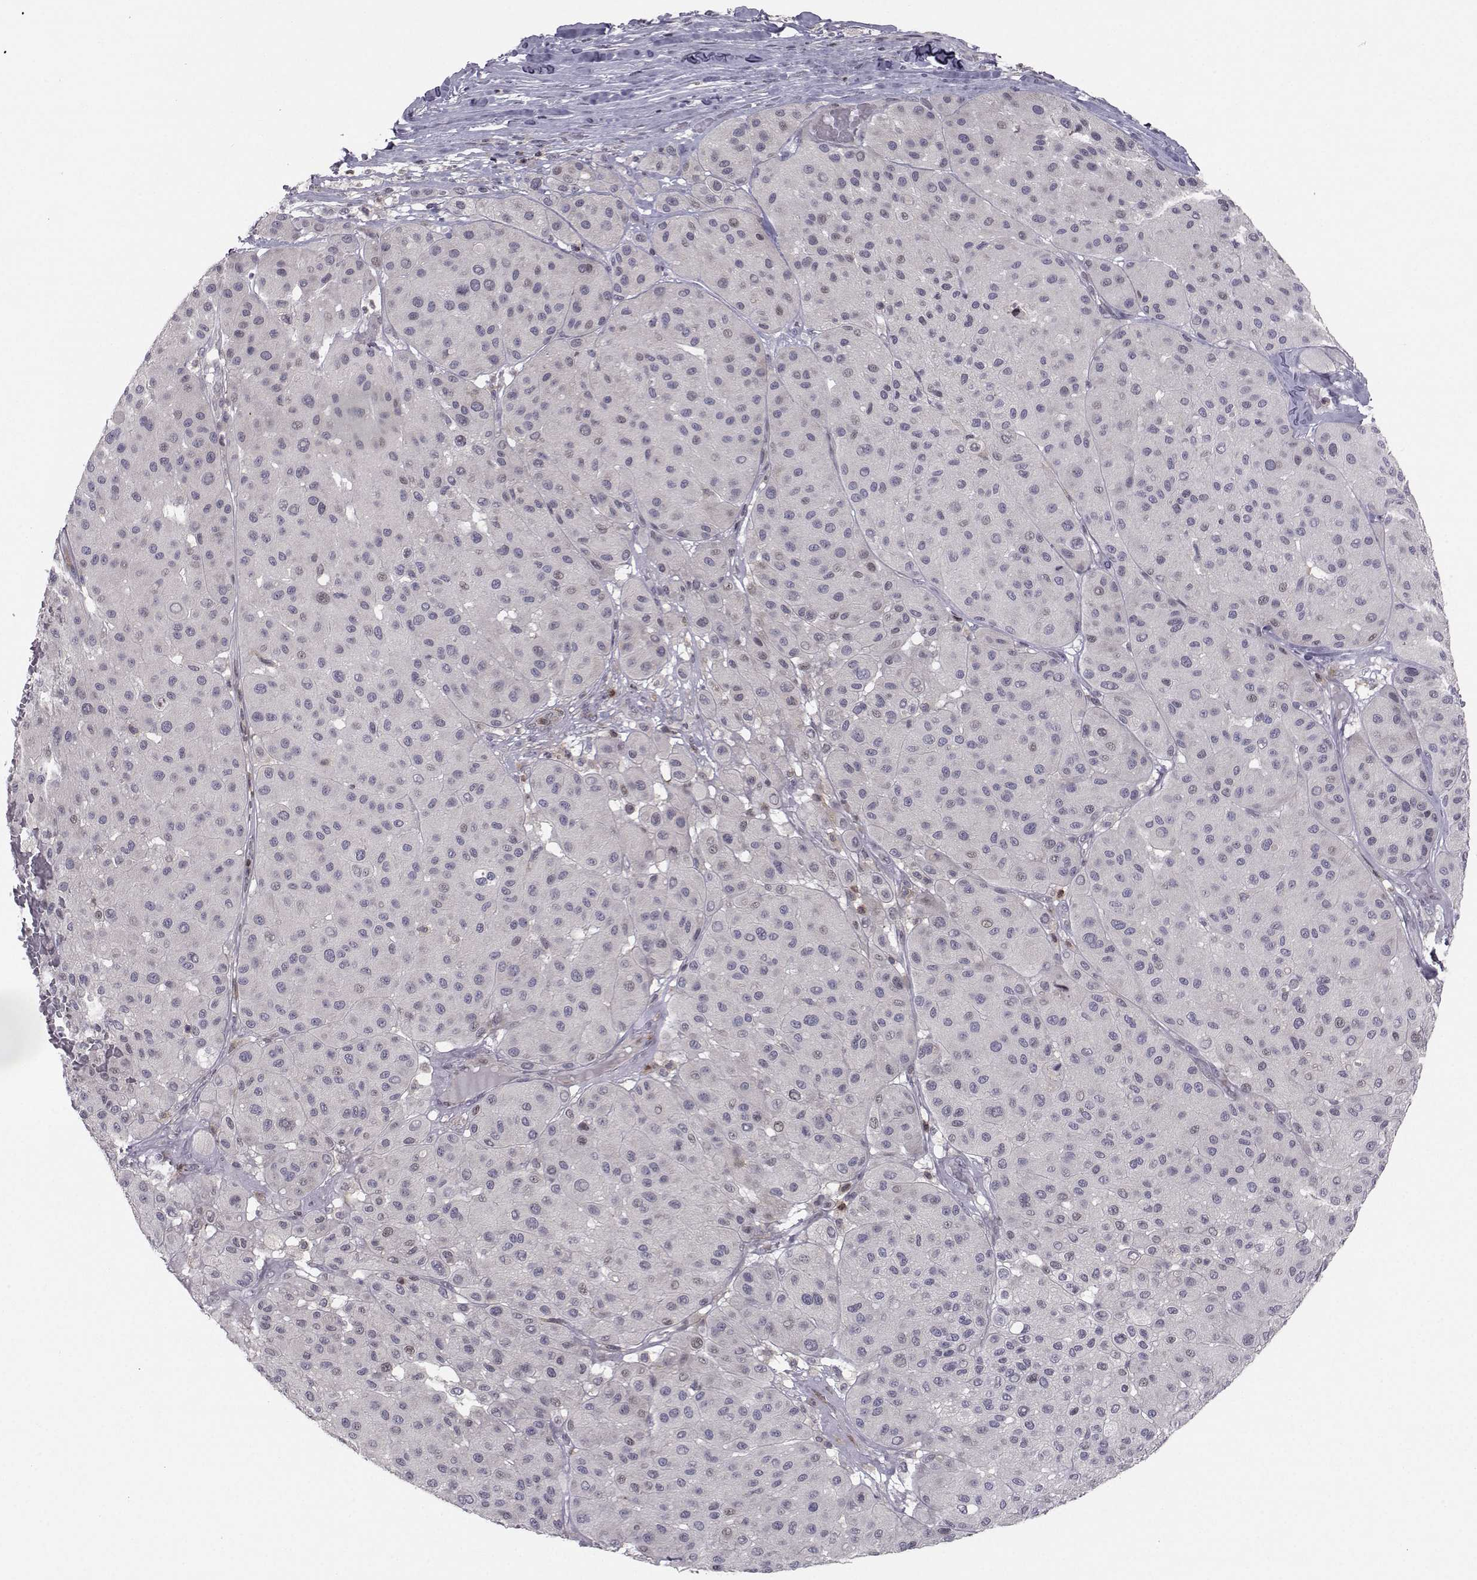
{"staining": {"intensity": "negative", "quantity": "none", "location": "none"}, "tissue": "melanoma", "cell_type": "Tumor cells", "image_type": "cancer", "snomed": [{"axis": "morphology", "description": "Malignant melanoma, Metastatic site"}, {"axis": "topography", "description": "Smooth muscle"}], "caption": "Immunohistochemistry (IHC) of human melanoma demonstrates no expression in tumor cells.", "gene": "PCP4L1", "patient": {"sex": "male", "age": 41}}